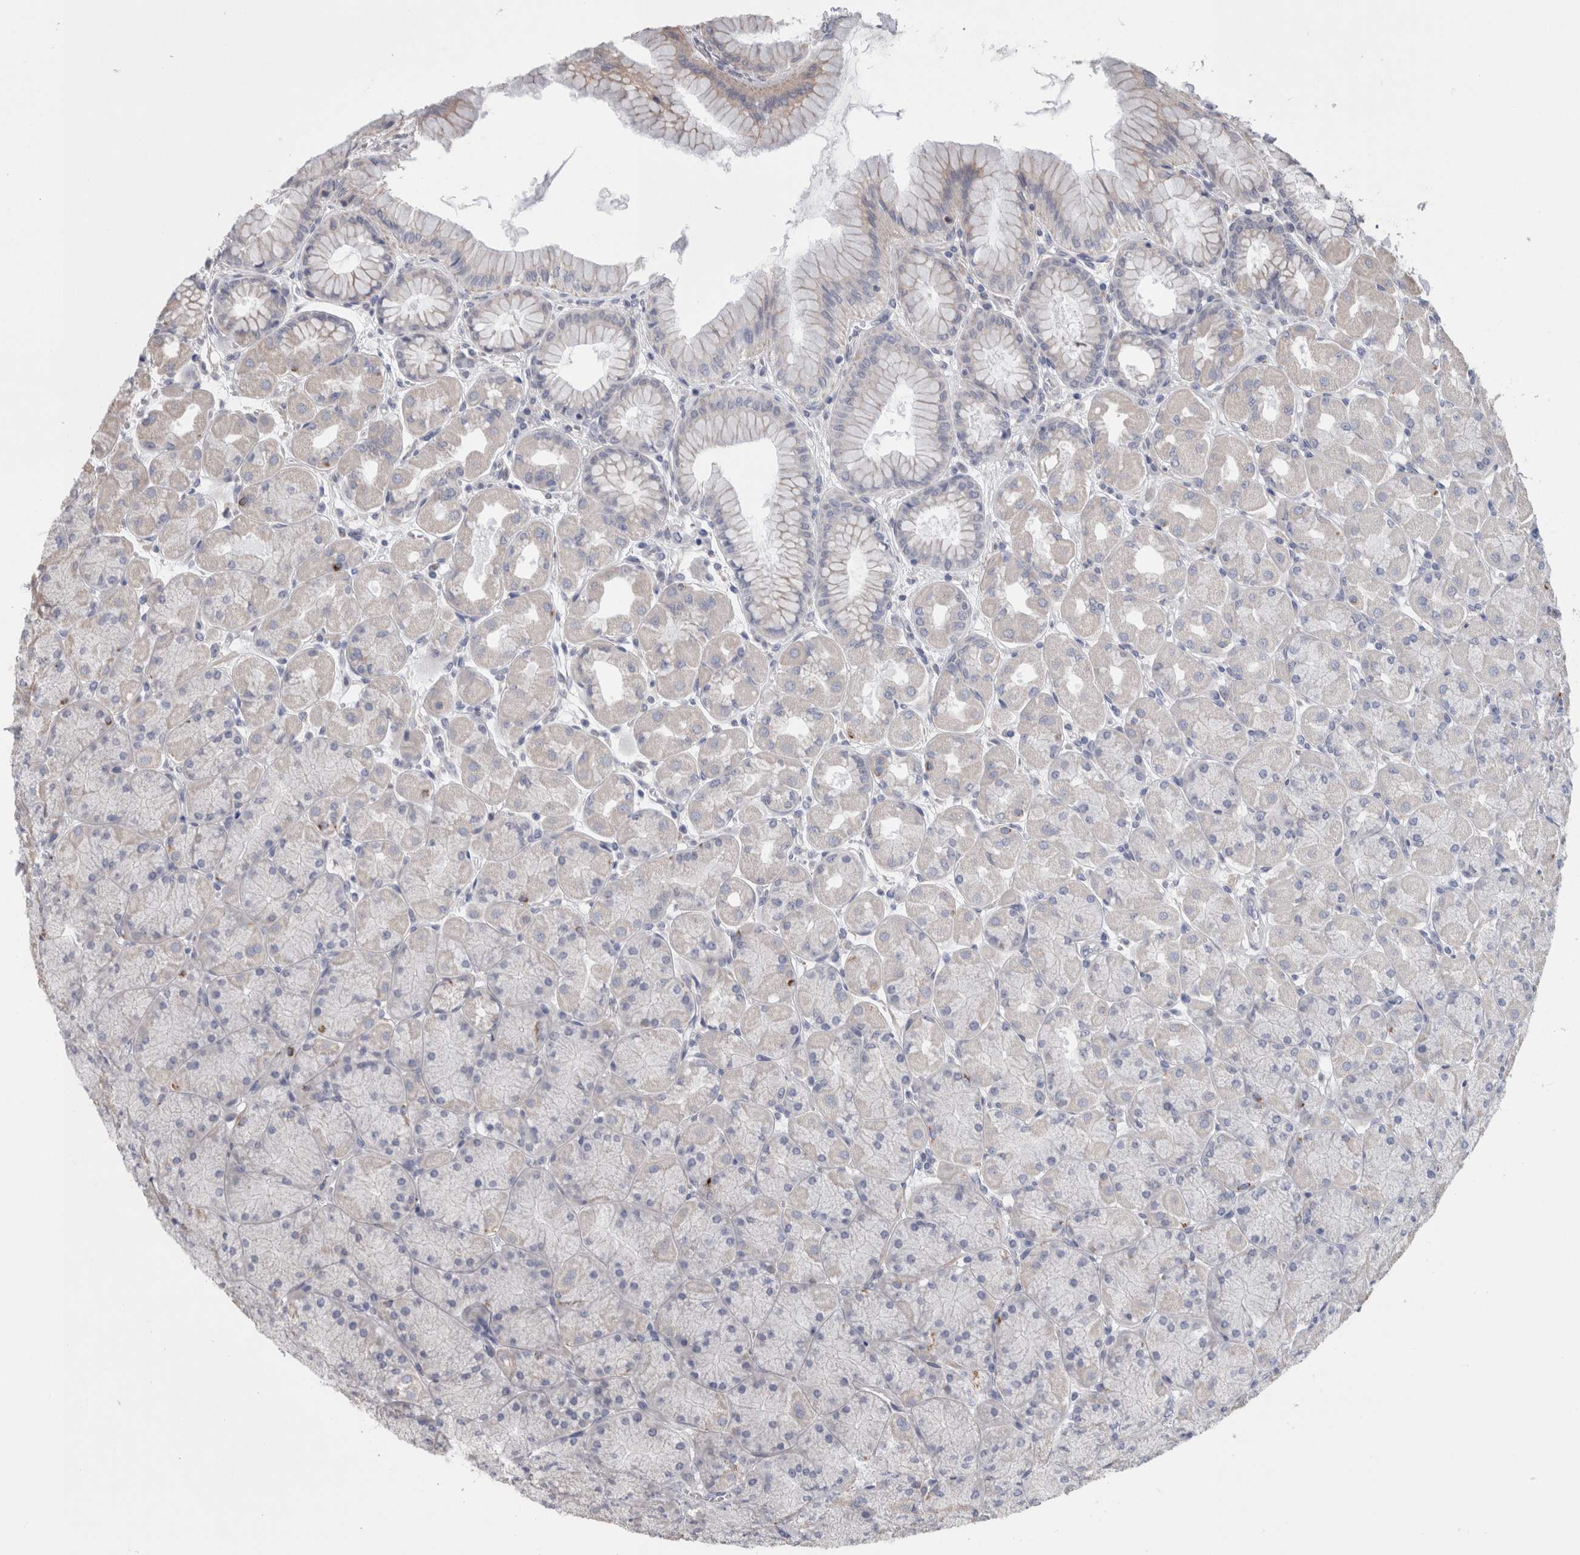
{"staining": {"intensity": "weak", "quantity": "<25%", "location": "cytoplasmic/membranous"}, "tissue": "stomach", "cell_type": "Glandular cells", "image_type": "normal", "snomed": [{"axis": "morphology", "description": "Normal tissue, NOS"}, {"axis": "topography", "description": "Stomach, upper"}], "caption": "This histopathology image is of normal stomach stained with IHC to label a protein in brown with the nuclei are counter-stained blue. There is no expression in glandular cells. (Brightfield microscopy of DAB (3,3'-diaminobenzidine) immunohistochemistry (IHC) at high magnification).", "gene": "GDAP1", "patient": {"sex": "female", "age": 56}}